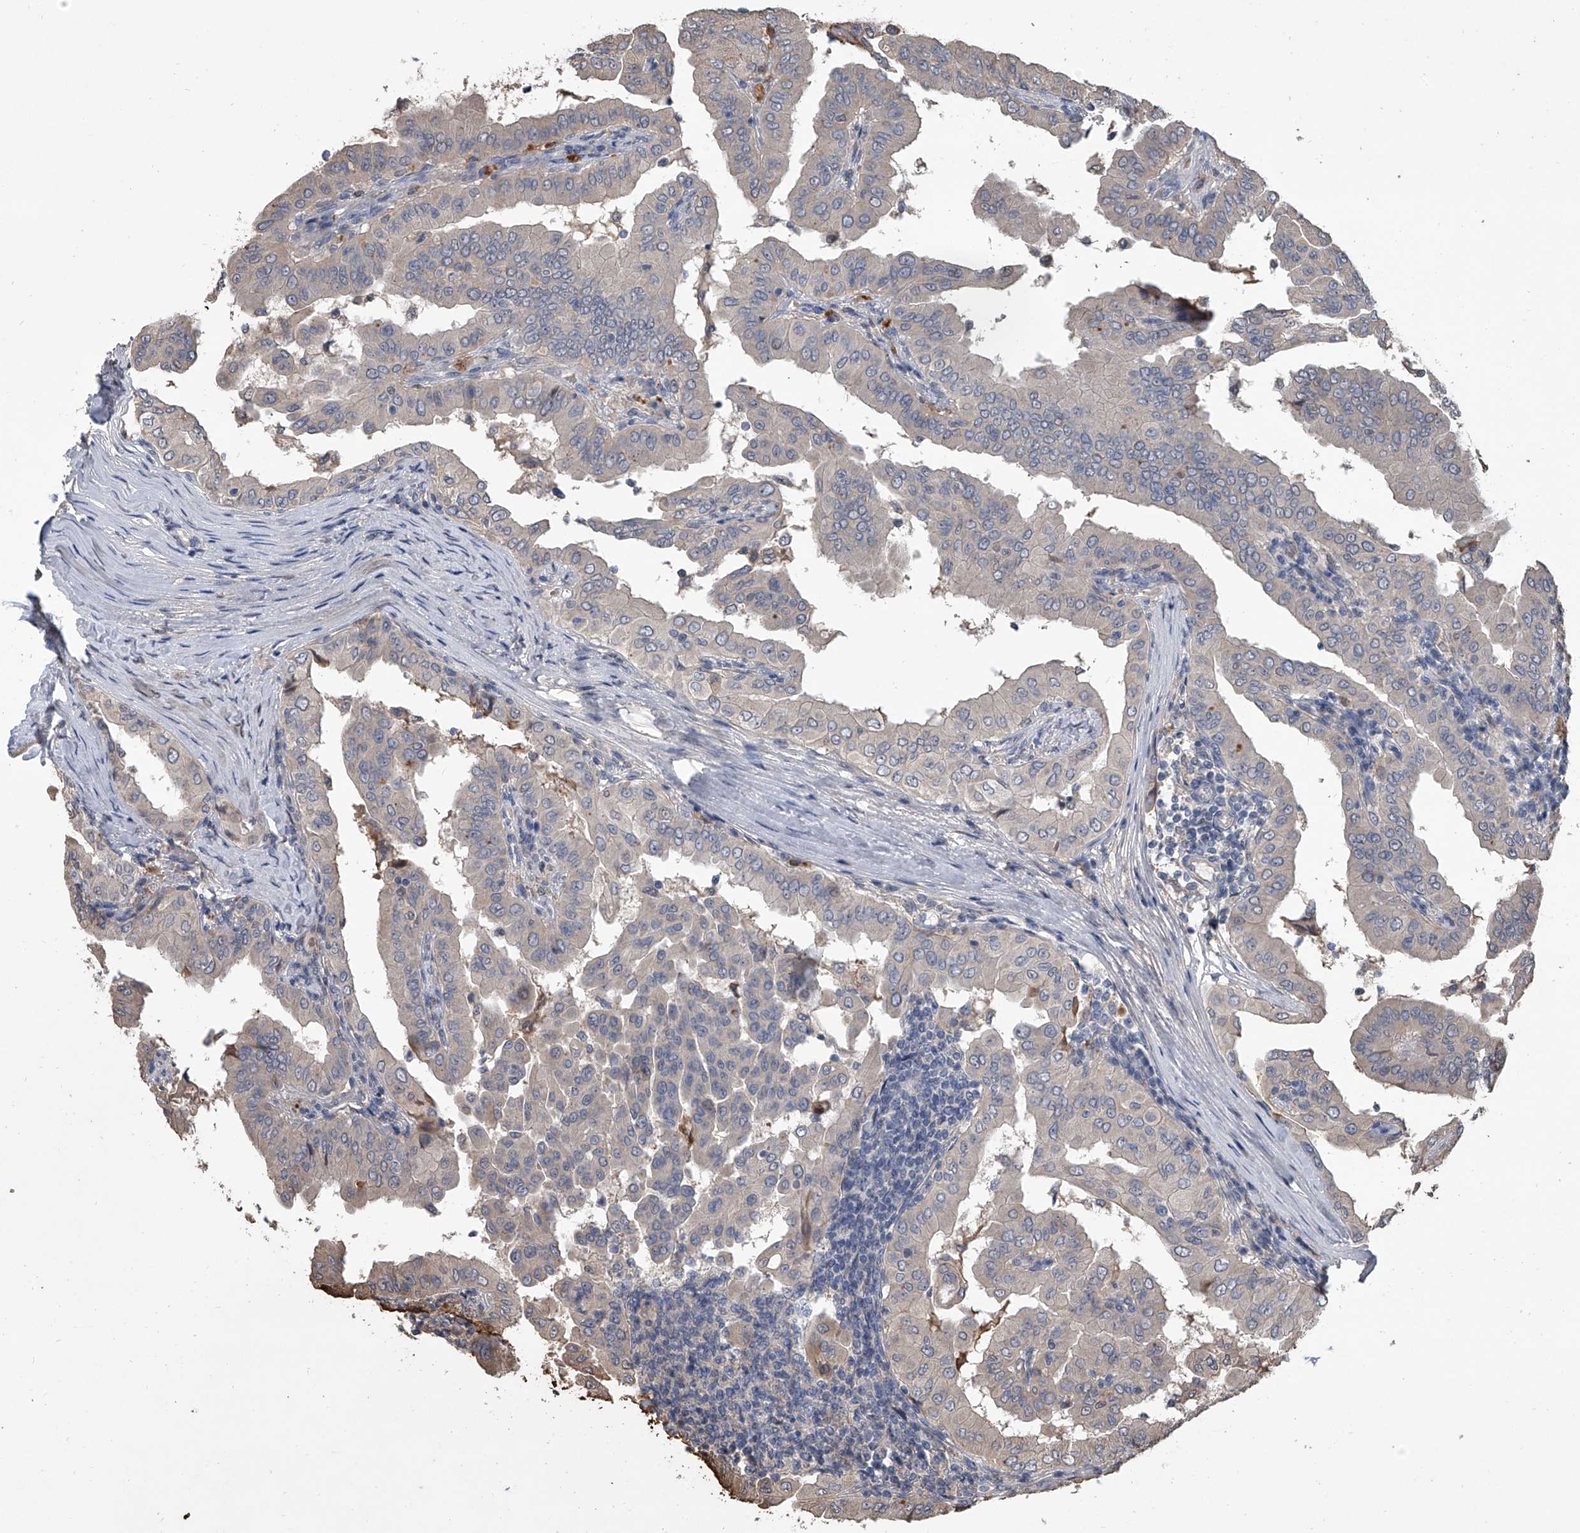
{"staining": {"intensity": "negative", "quantity": "none", "location": "none"}, "tissue": "thyroid cancer", "cell_type": "Tumor cells", "image_type": "cancer", "snomed": [{"axis": "morphology", "description": "Papillary adenocarcinoma, NOS"}, {"axis": "topography", "description": "Thyroid gland"}], "caption": "This is an immunohistochemistry micrograph of human papillary adenocarcinoma (thyroid). There is no positivity in tumor cells.", "gene": "DOCK9", "patient": {"sex": "male", "age": 33}}